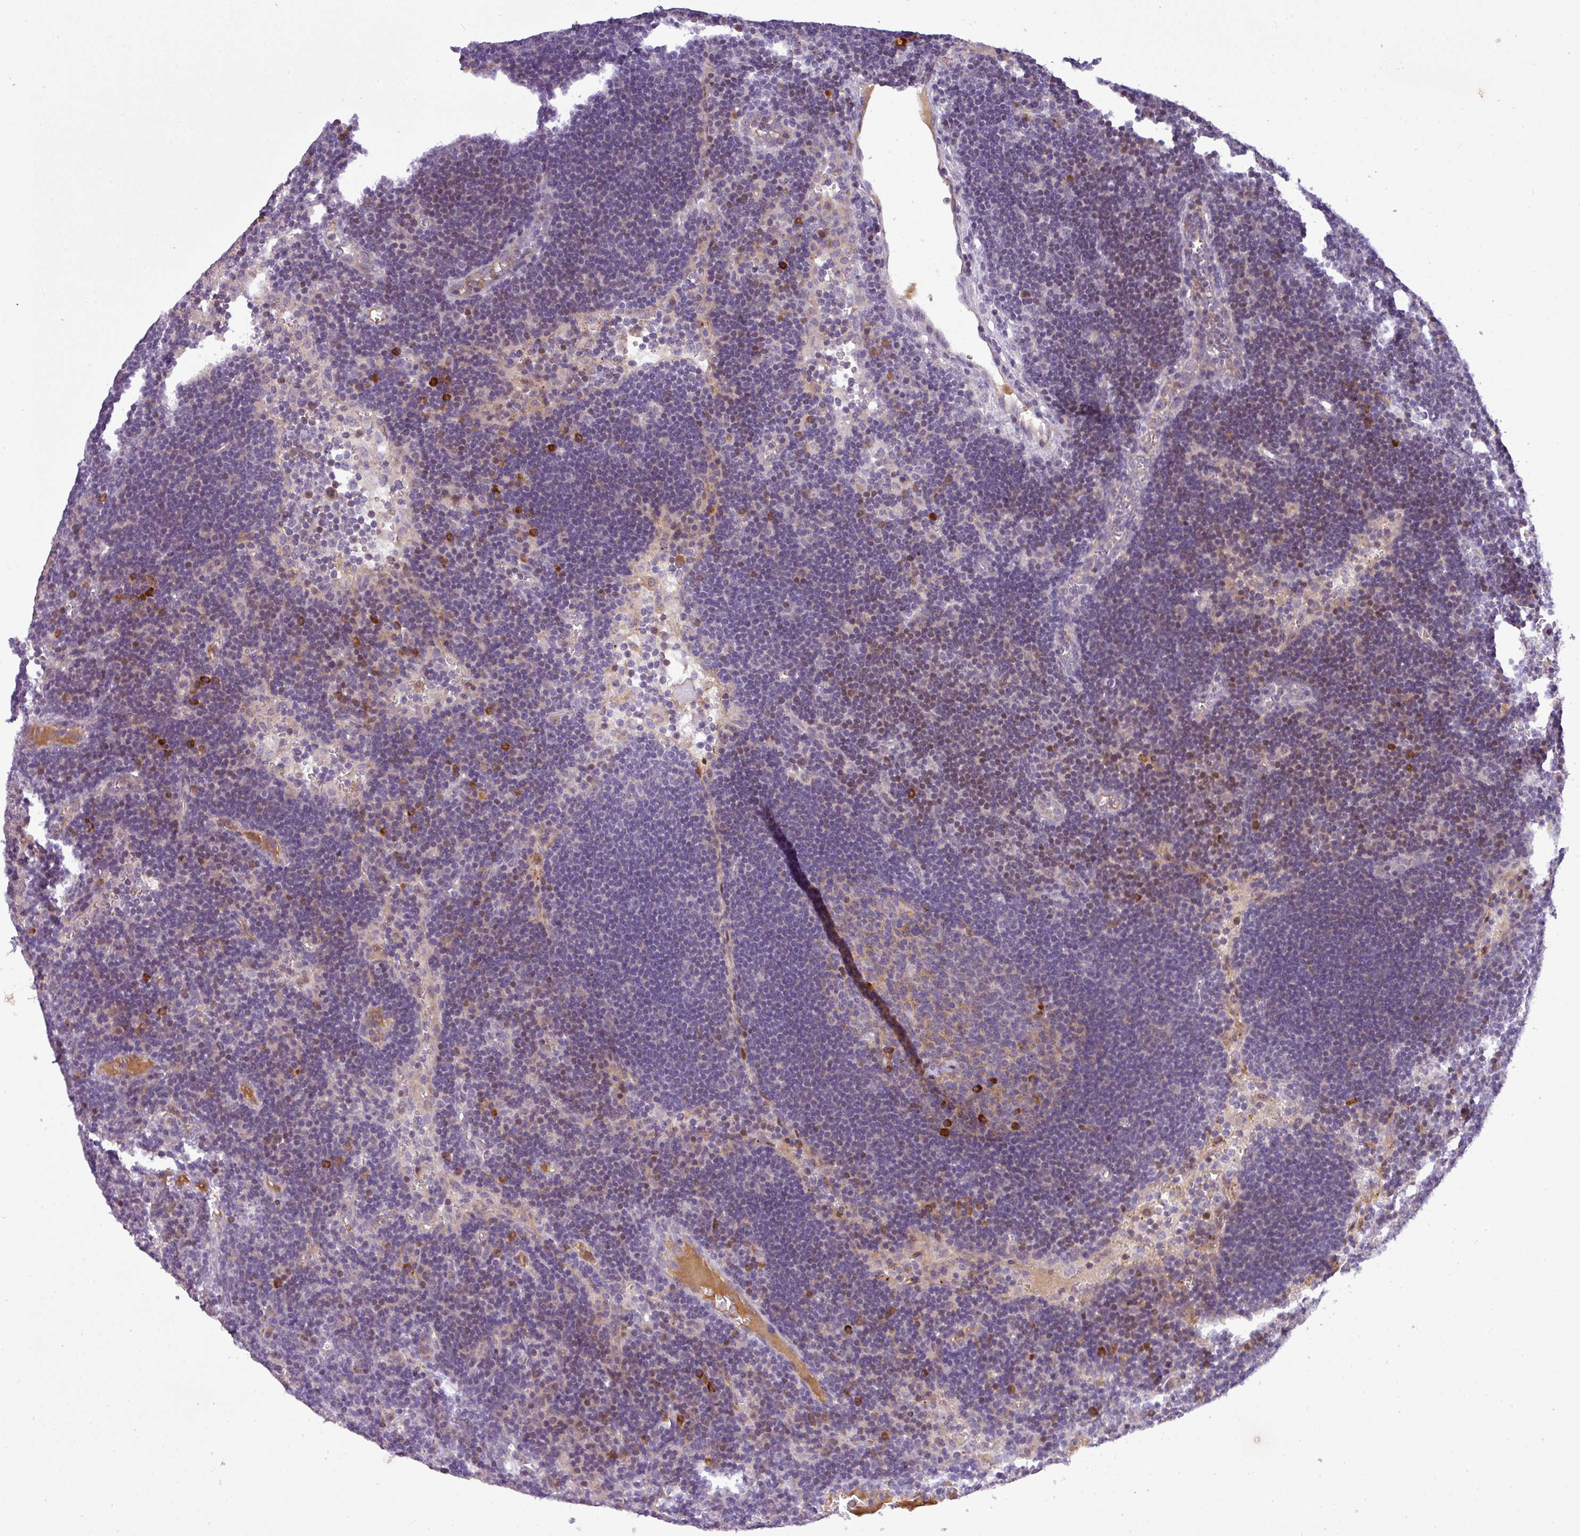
{"staining": {"intensity": "negative", "quantity": "none", "location": "none"}, "tissue": "lymph node", "cell_type": "Germinal center cells", "image_type": "normal", "snomed": [{"axis": "morphology", "description": "Normal tissue, NOS"}, {"axis": "topography", "description": "Lymph node"}], "caption": "Immunohistochemical staining of unremarkable lymph node exhibits no significant expression in germinal center cells. Brightfield microscopy of IHC stained with DAB (brown) and hematoxylin (blue), captured at high magnification.", "gene": "C4A", "patient": {"sex": "male", "age": 62}}